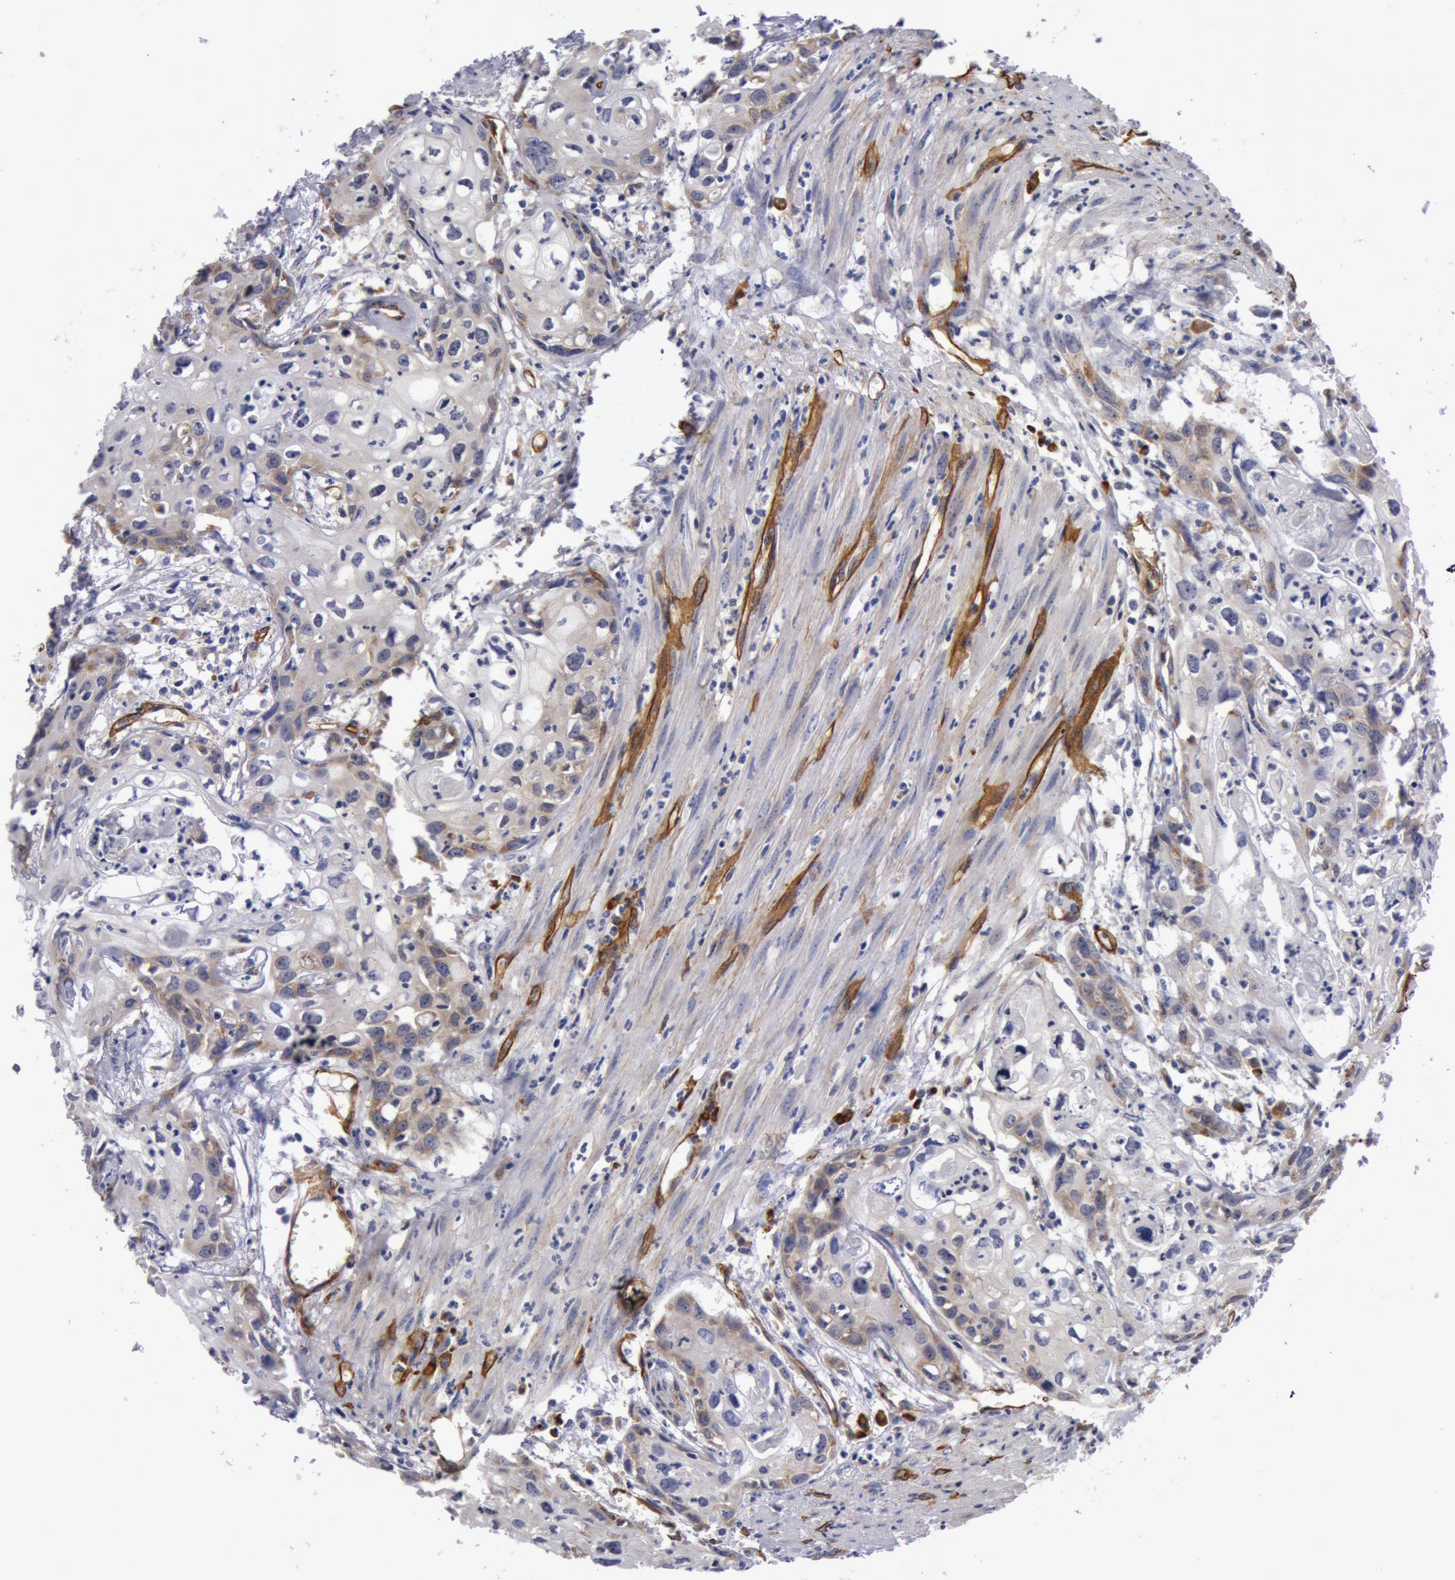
{"staining": {"intensity": "weak", "quantity": ">75%", "location": "cytoplasmic/membranous"}, "tissue": "urothelial cancer", "cell_type": "Tumor cells", "image_type": "cancer", "snomed": [{"axis": "morphology", "description": "Urothelial carcinoma, High grade"}, {"axis": "topography", "description": "Urinary bladder"}], "caption": "This histopathology image displays immunohistochemistry staining of human urothelial cancer, with low weak cytoplasmic/membranous expression in about >75% of tumor cells.", "gene": "IL23A", "patient": {"sex": "male", "age": 54}}